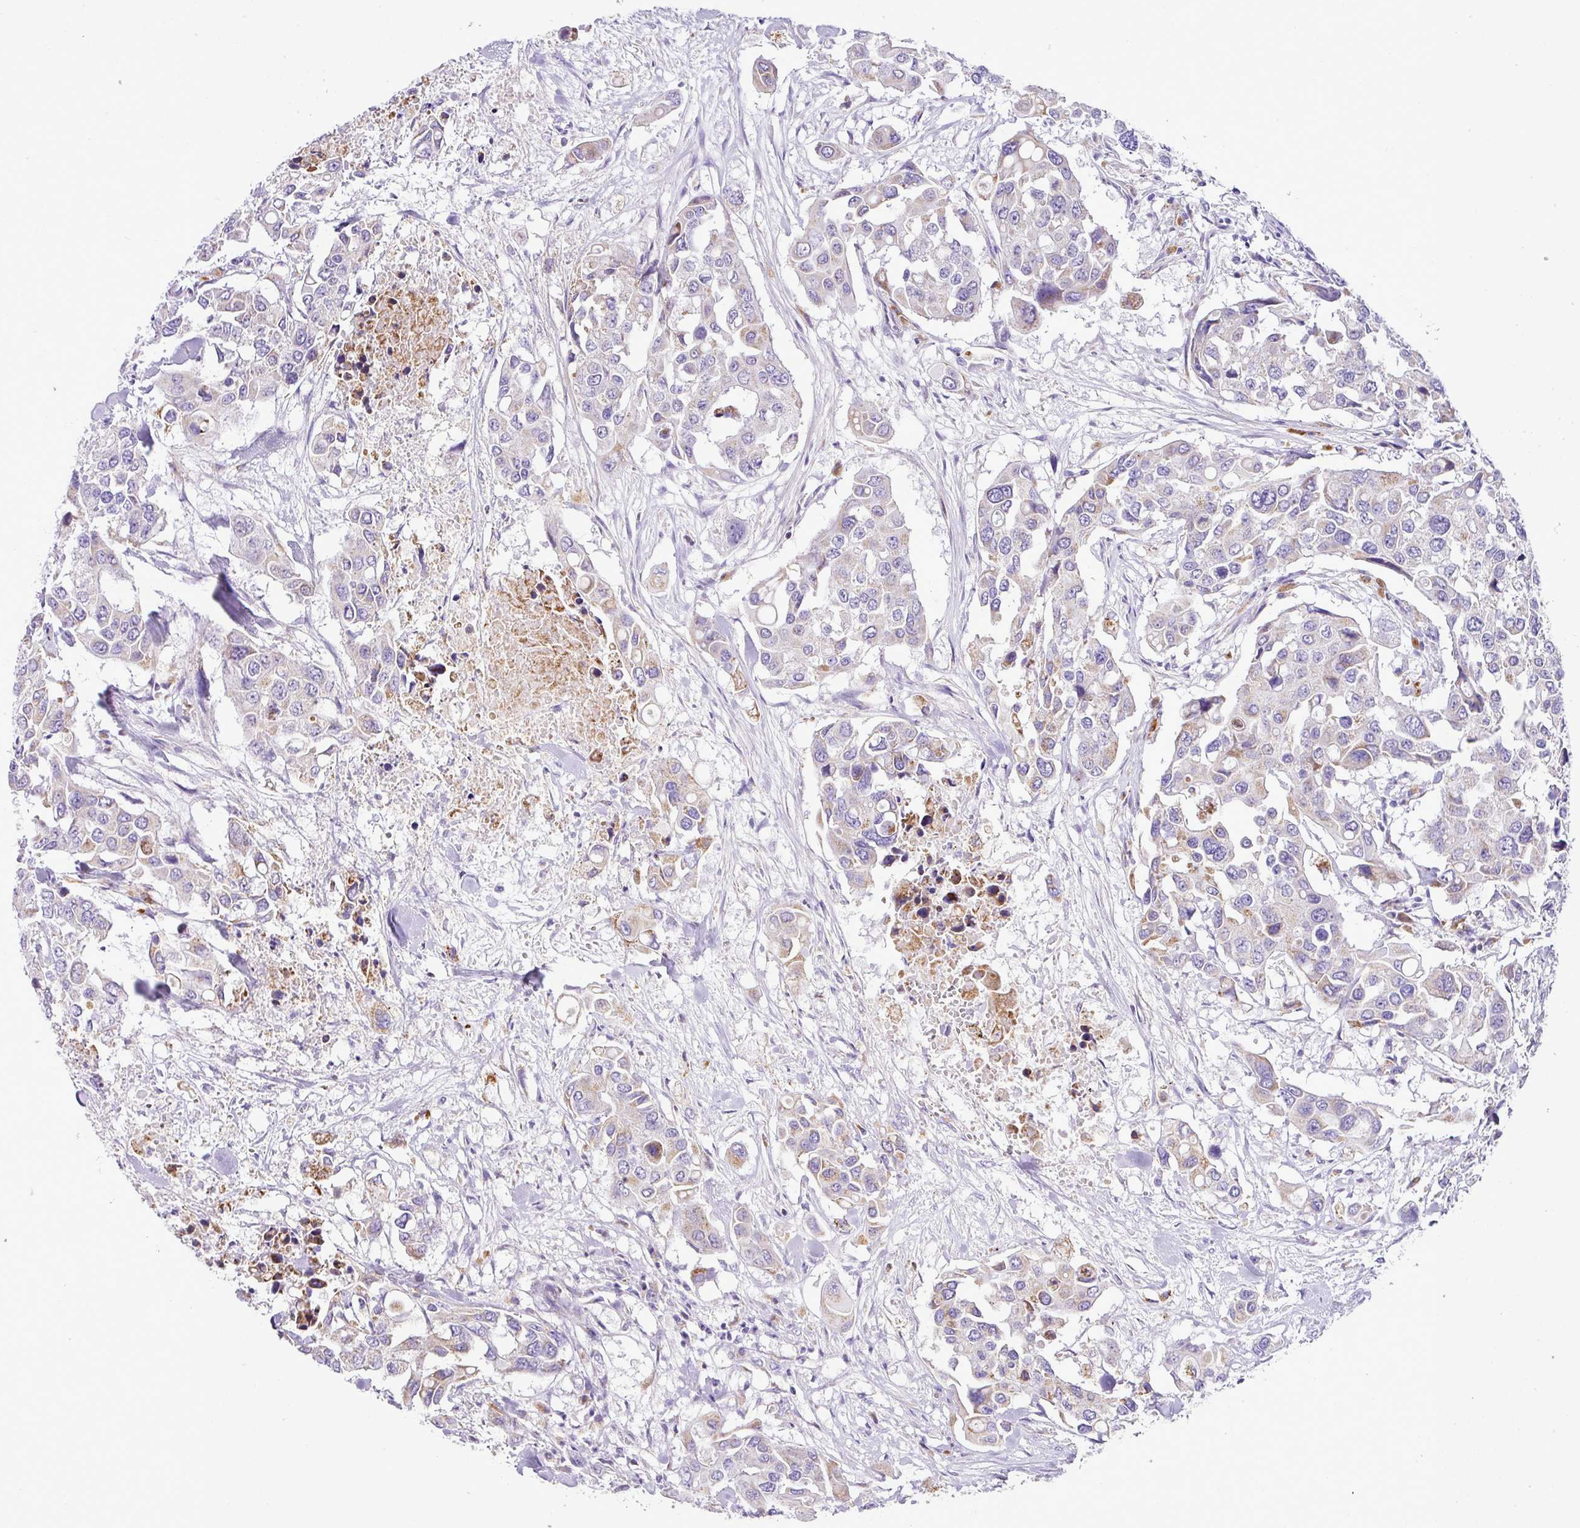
{"staining": {"intensity": "weak", "quantity": "25%-75%", "location": "cytoplasmic/membranous"}, "tissue": "colorectal cancer", "cell_type": "Tumor cells", "image_type": "cancer", "snomed": [{"axis": "morphology", "description": "Adenocarcinoma, NOS"}, {"axis": "topography", "description": "Colon"}], "caption": "DAB immunohistochemical staining of human colorectal adenocarcinoma reveals weak cytoplasmic/membranous protein staining in approximately 25%-75% of tumor cells.", "gene": "PGAP4", "patient": {"sex": "male", "age": 77}}